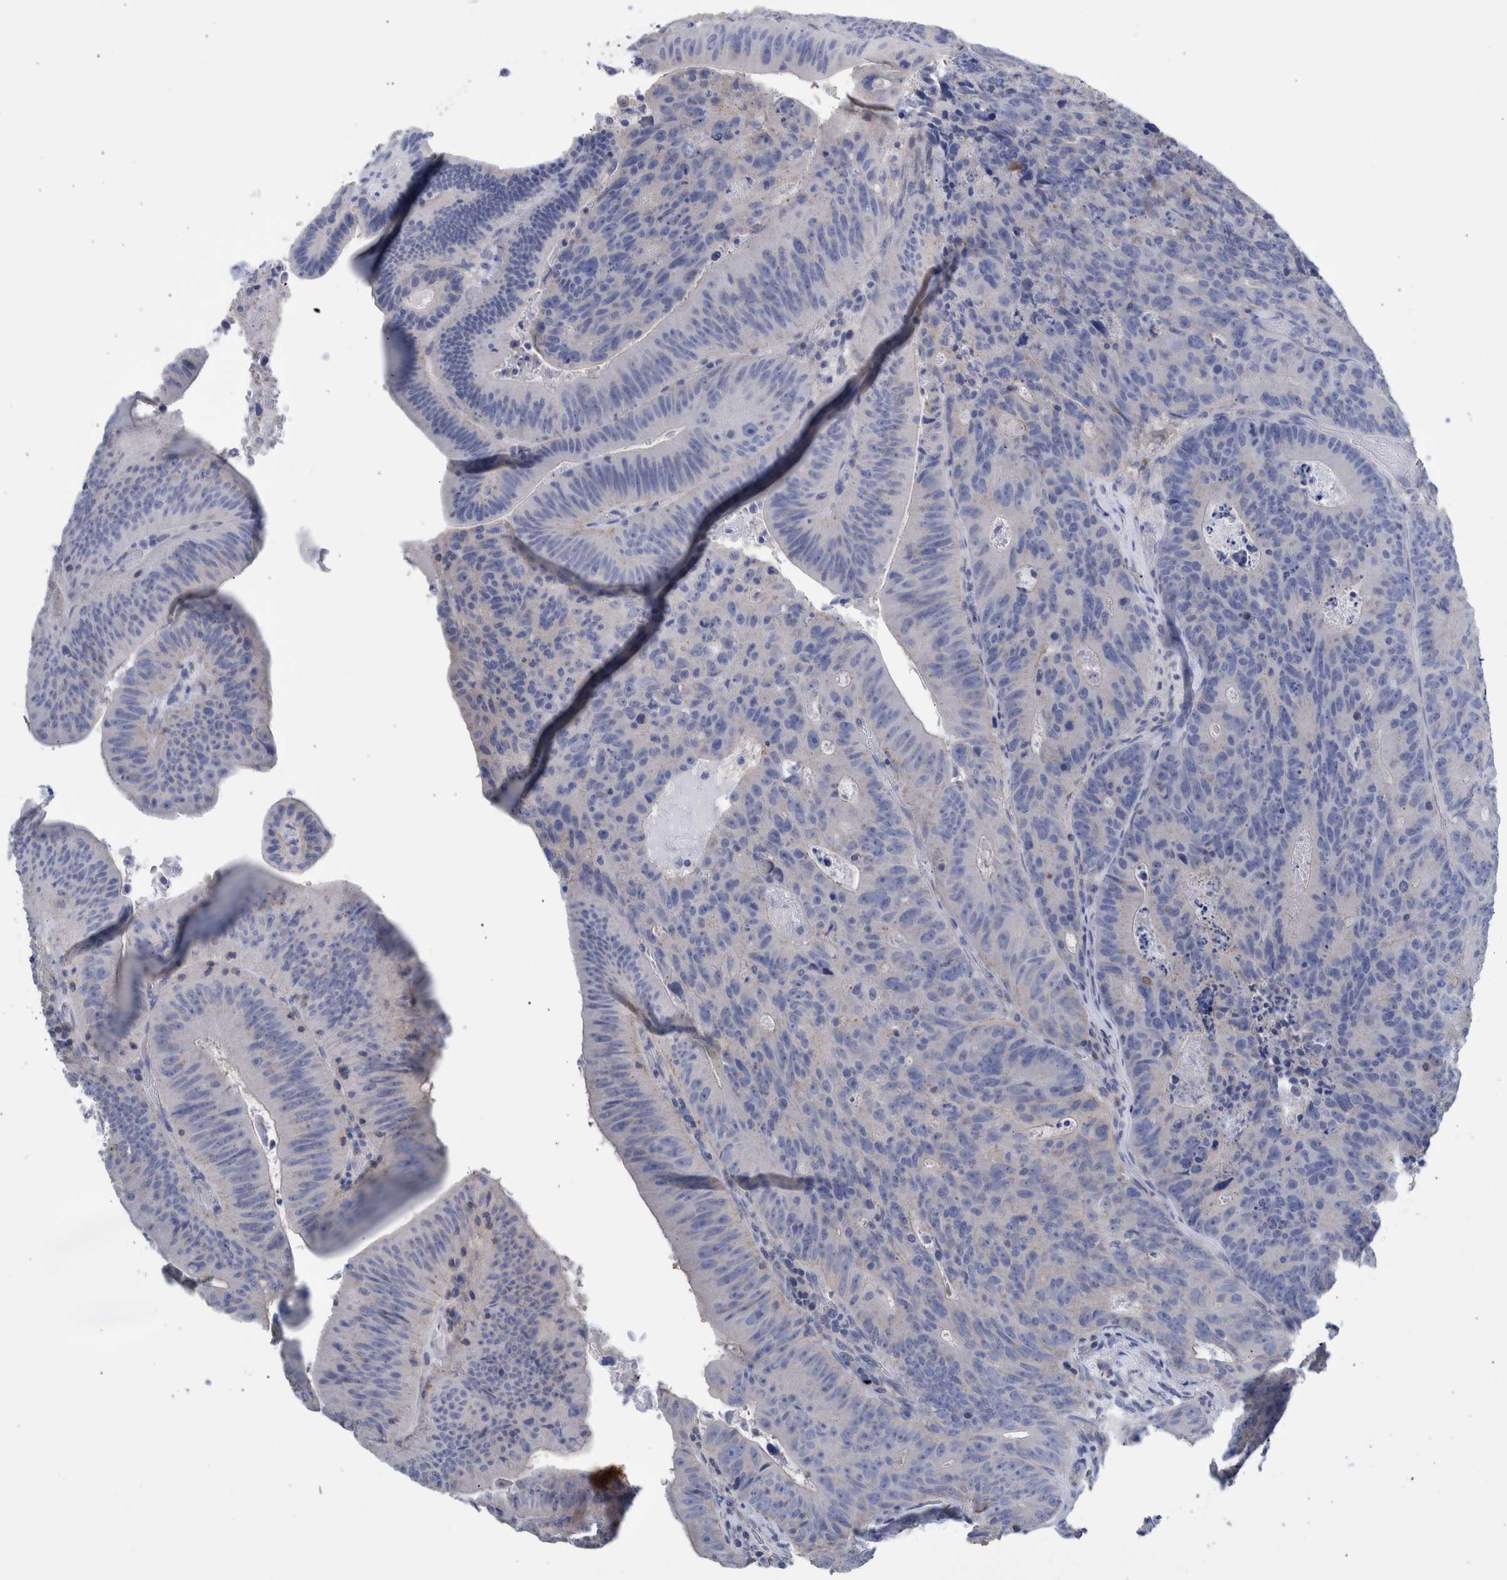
{"staining": {"intensity": "negative", "quantity": "none", "location": "none"}, "tissue": "colorectal cancer", "cell_type": "Tumor cells", "image_type": "cancer", "snomed": [{"axis": "morphology", "description": "Adenocarcinoma, NOS"}, {"axis": "topography", "description": "Colon"}], "caption": "Tumor cells show no significant protein expression in colorectal adenocarcinoma.", "gene": "PPP3CC", "patient": {"sex": "male", "age": 87}}